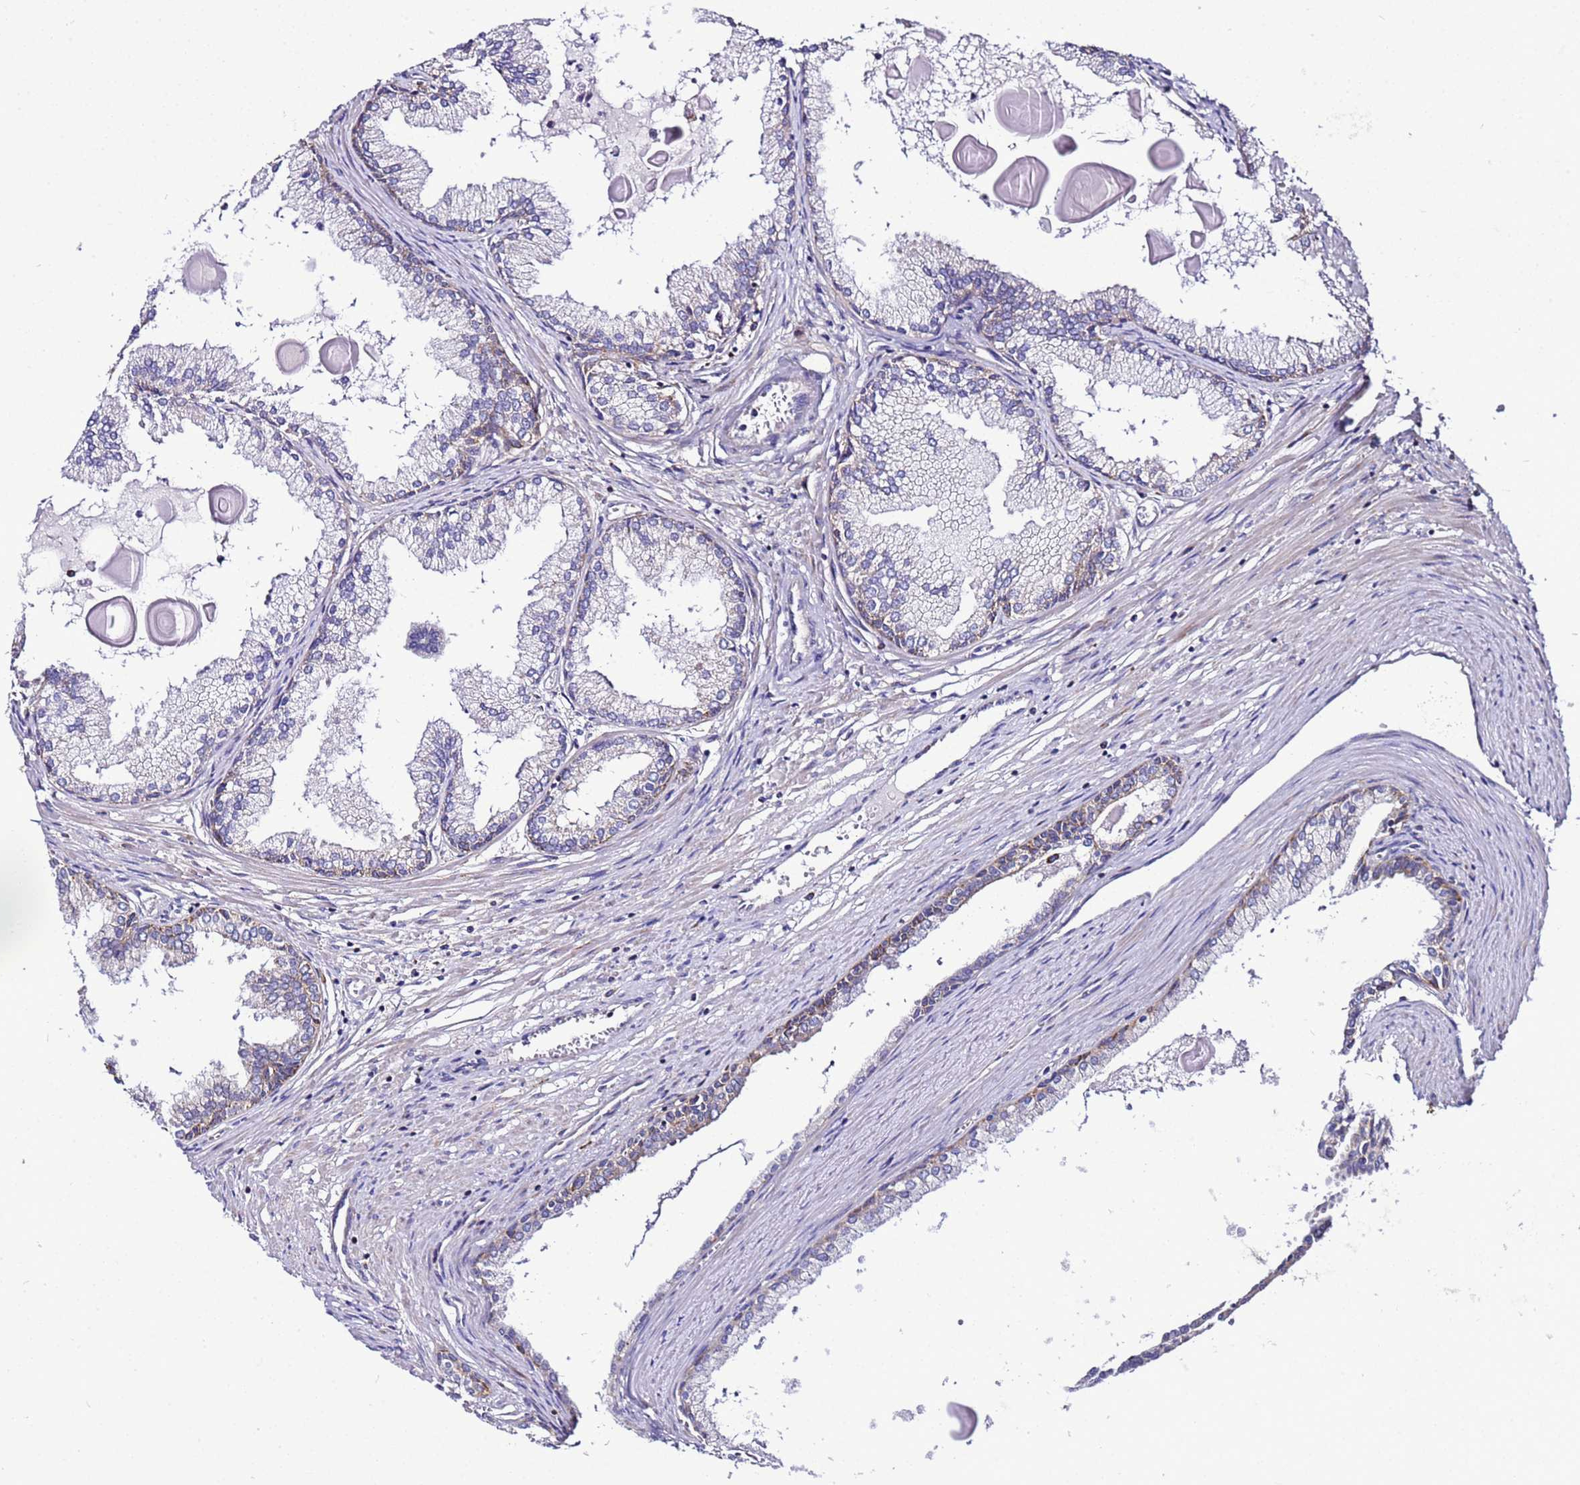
{"staining": {"intensity": "weak", "quantity": "<25%", "location": "cytoplasmic/membranous"}, "tissue": "prostate cancer", "cell_type": "Tumor cells", "image_type": "cancer", "snomed": [{"axis": "morphology", "description": "Adenocarcinoma, High grade"}, {"axis": "topography", "description": "Prostate"}], "caption": "This is an immunohistochemistry micrograph of human prostate cancer. There is no positivity in tumor cells.", "gene": "HIGD2A", "patient": {"sex": "male", "age": 68}}